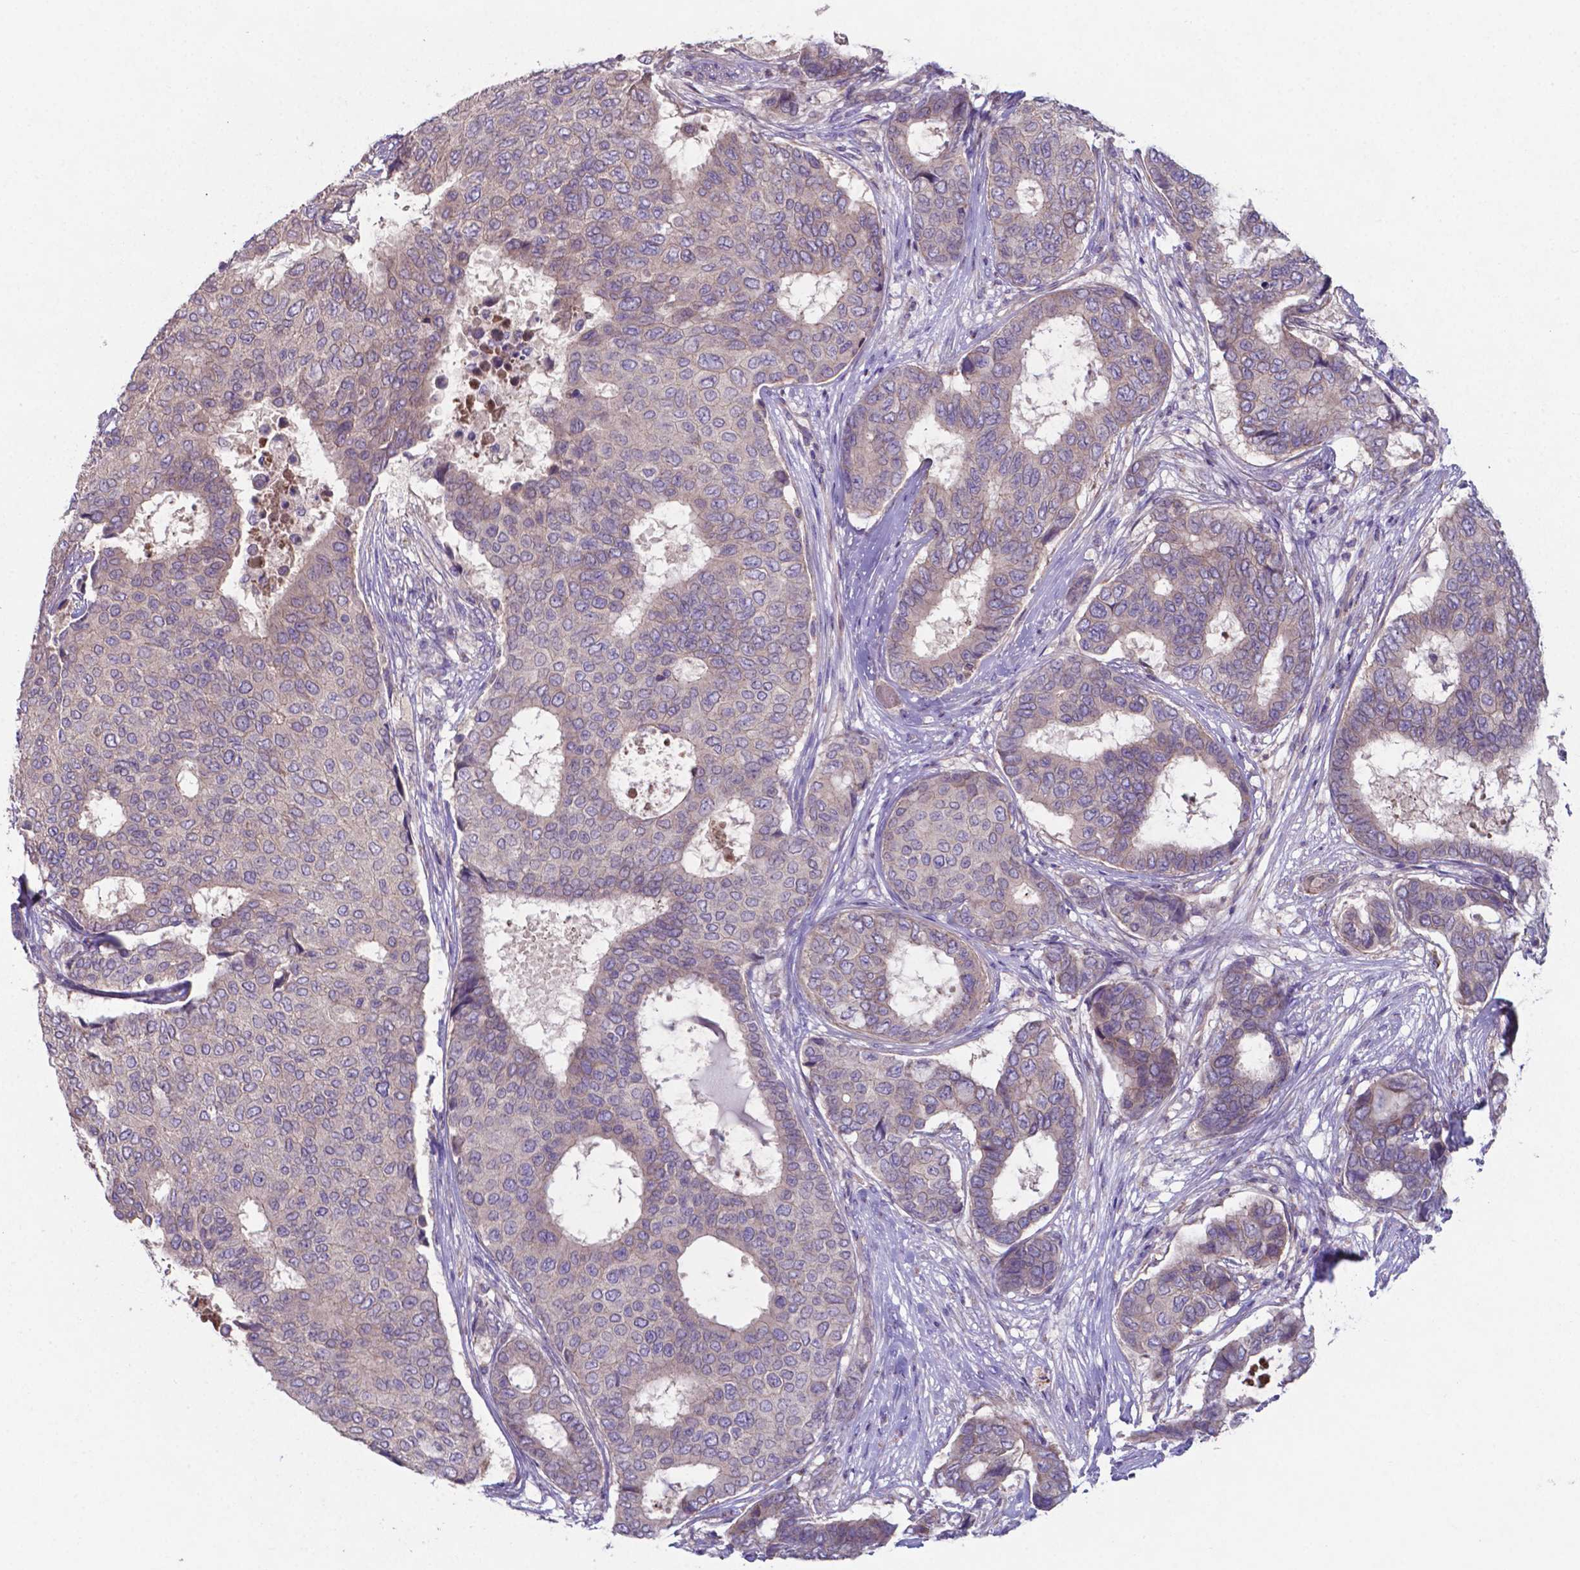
{"staining": {"intensity": "negative", "quantity": "none", "location": "none"}, "tissue": "breast cancer", "cell_type": "Tumor cells", "image_type": "cancer", "snomed": [{"axis": "morphology", "description": "Duct carcinoma"}, {"axis": "topography", "description": "Breast"}], "caption": "Protein analysis of breast cancer (infiltrating ductal carcinoma) exhibits no significant staining in tumor cells.", "gene": "TYRO3", "patient": {"sex": "female", "age": 75}}